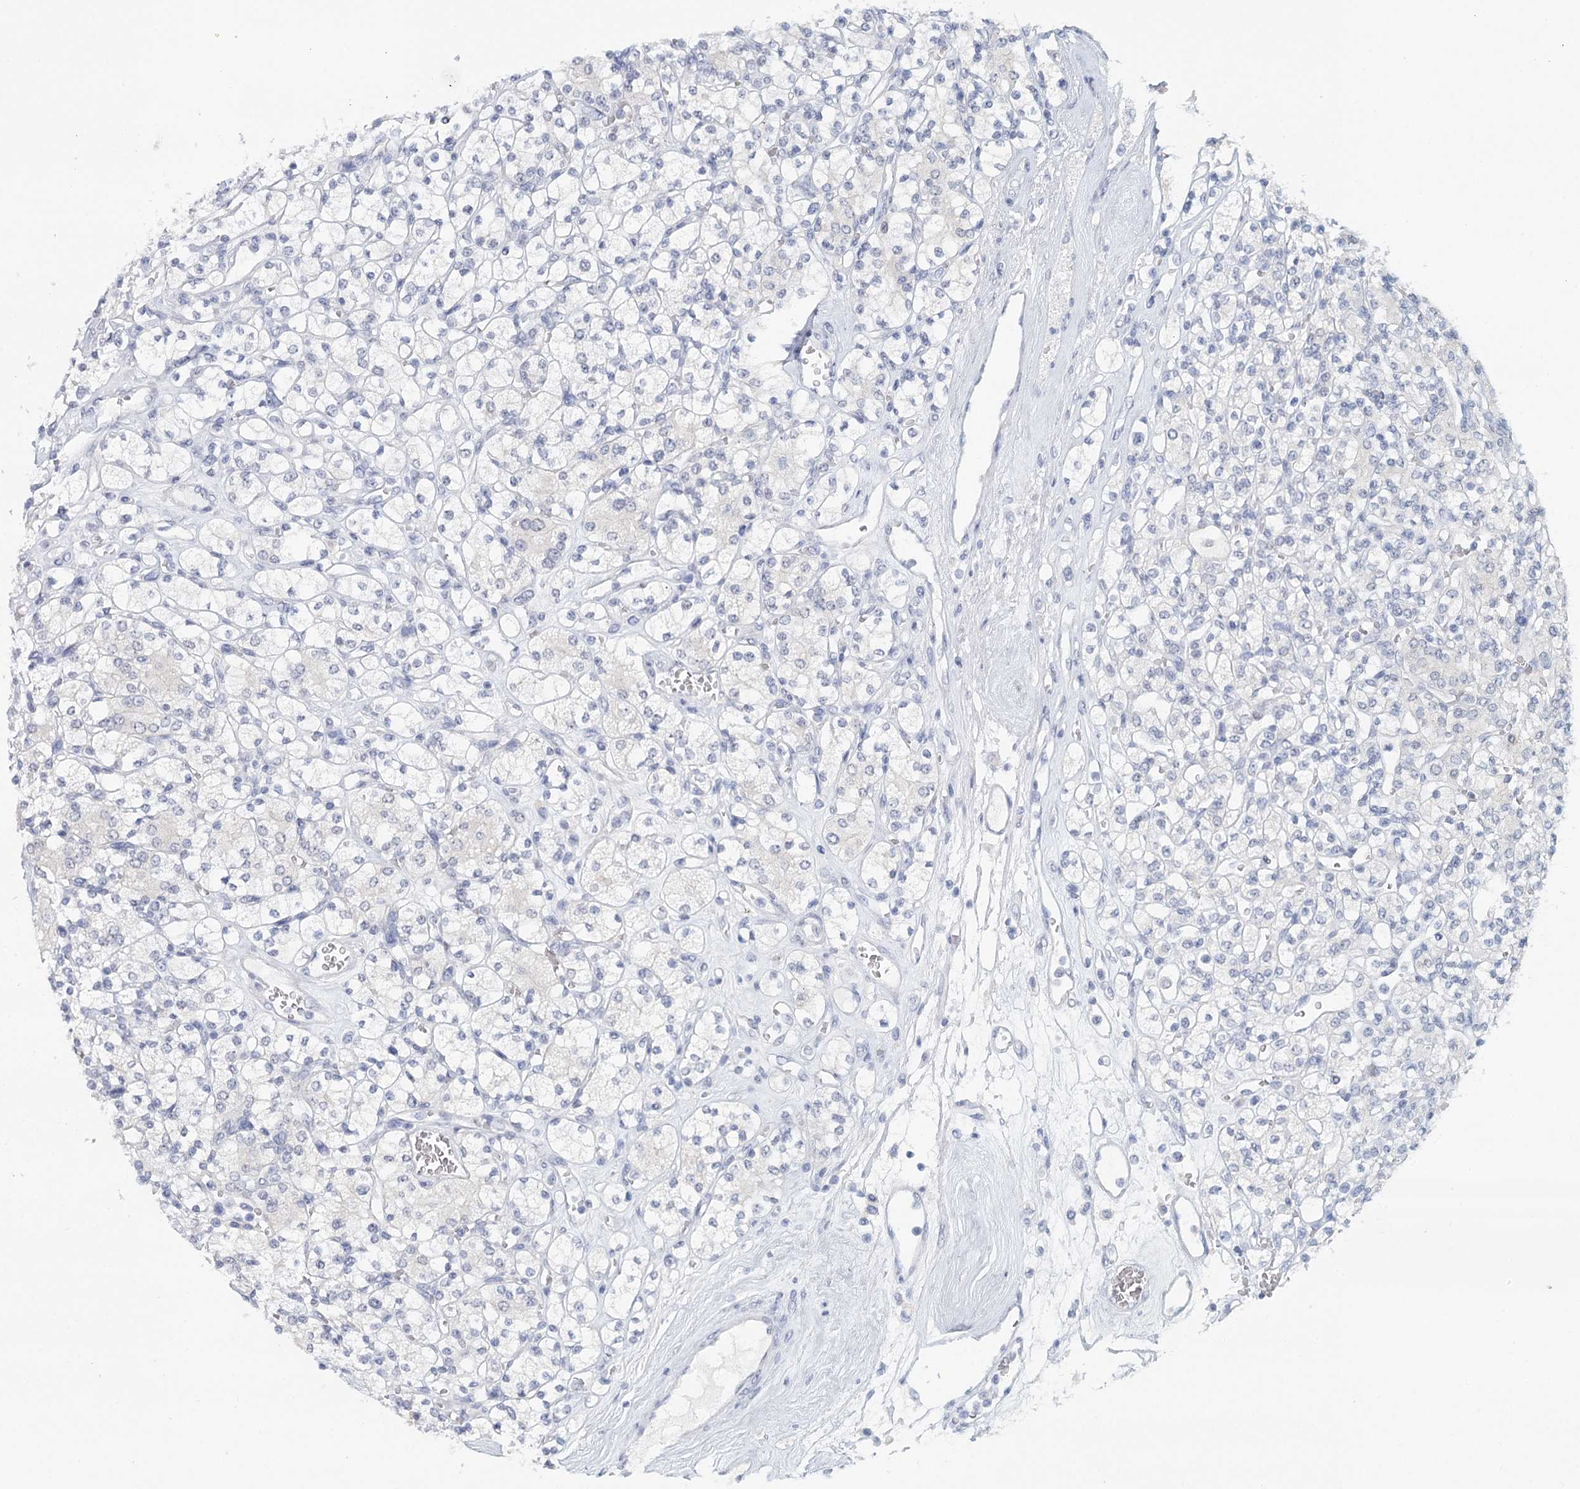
{"staining": {"intensity": "negative", "quantity": "none", "location": "none"}, "tissue": "renal cancer", "cell_type": "Tumor cells", "image_type": "cancer", "snomed": [{"axis": "morphology", "description": "Adenocarcinoma, NOS"}, {"axis": "topography", "description": "Kidney"}], "caption": "Immunohistochemistry (IHC) histopathology image of adenocarcinoma (renal) stained for a protein (brown), which displays no staining in tumor cells.", "gene": "HSPA4L", "patient": {"sex": "male", "age": 77}}